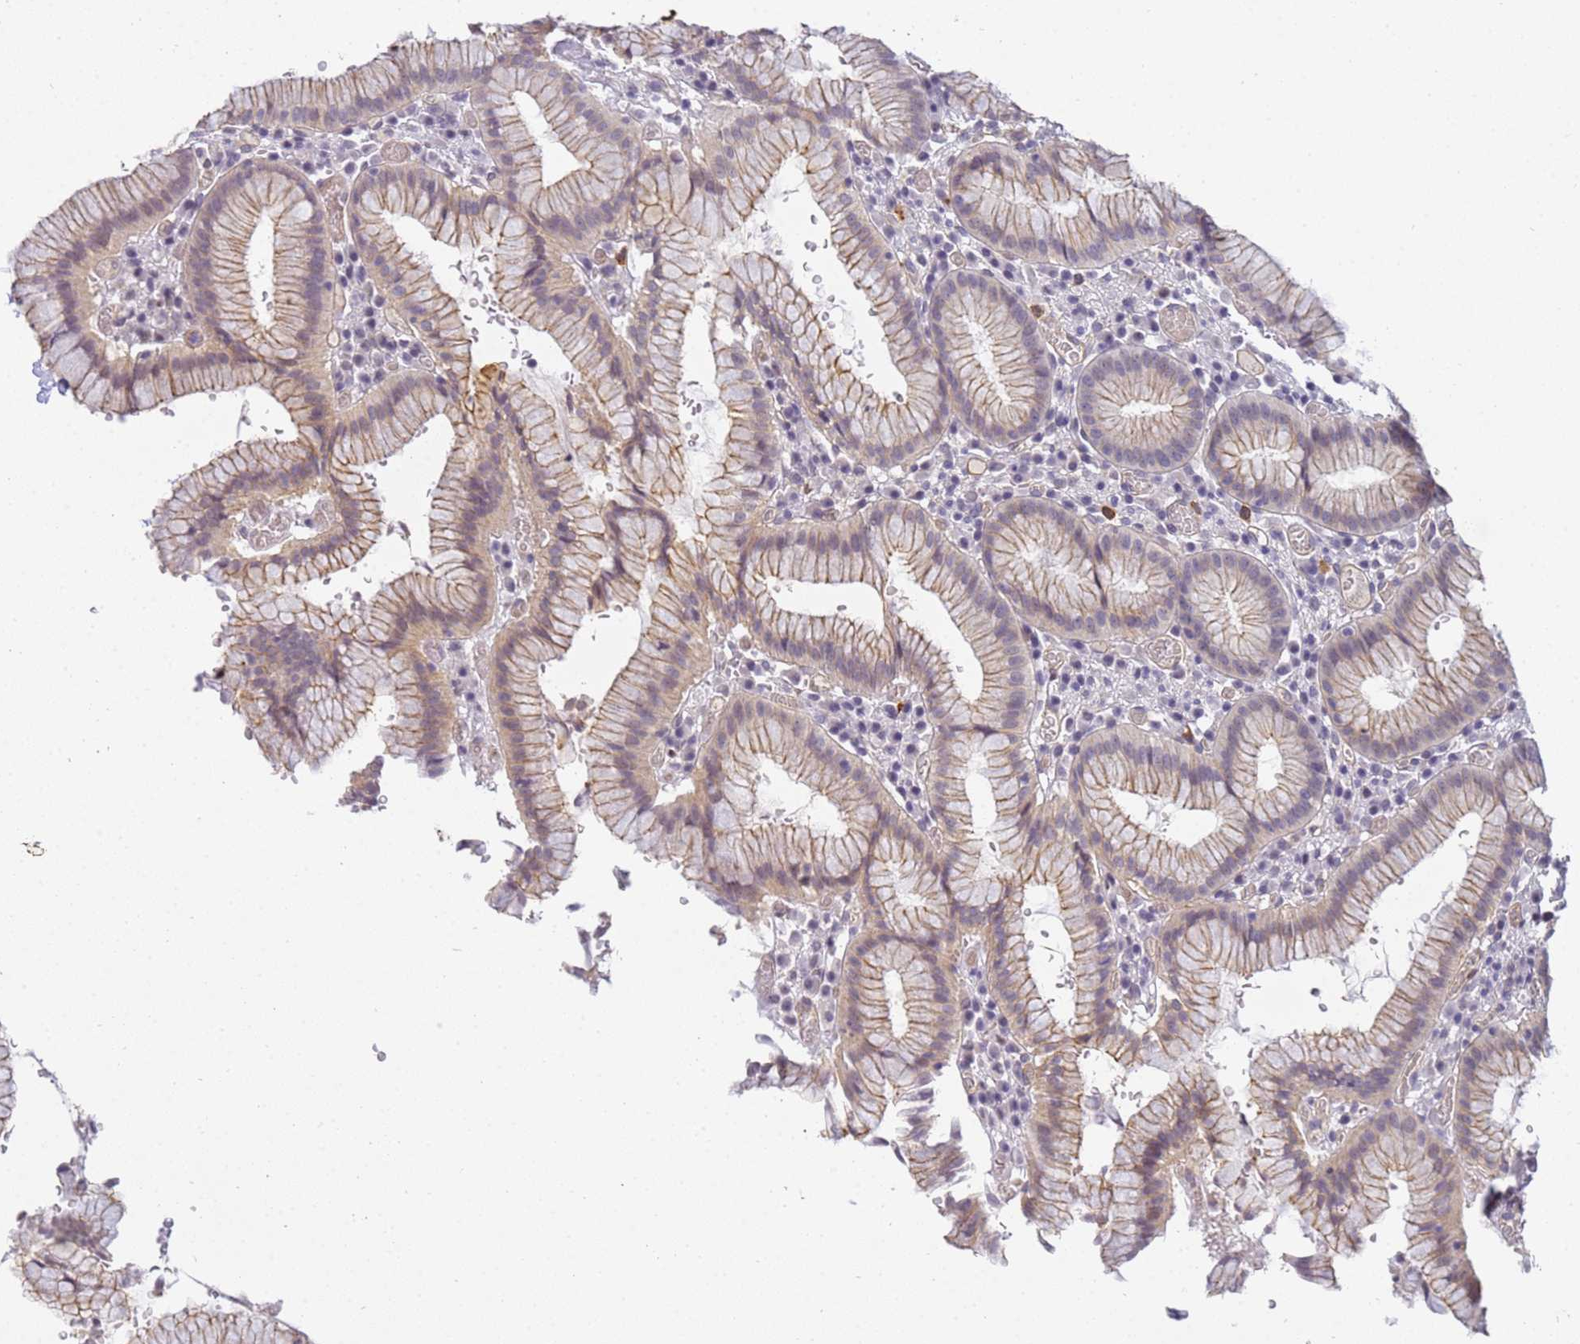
{"staining": {"intensity": "moderate", "quantity": "25%-75%", "location": "cytoplasmic/membranous"}, "tissue": "stomach", "cell_type": "Glandular cells", "image_type": "normal", "snomed": [{"axis": "morphology", "description": "Normal tissue, NOS"}, {"axis": "topography", "description": "Stomach"}], "caption": "Immunohistochemistry (IHC) image of normal stomach: human stomach stained using IHC shows medium levels of moderate protein expression localized specifically in the cytoplasmic/membranous of glandular cells, appearing as a cytoplasmic/membranous brown color.", "gene": "GON4L", "patient": {"sex": "male", "age": 55}}